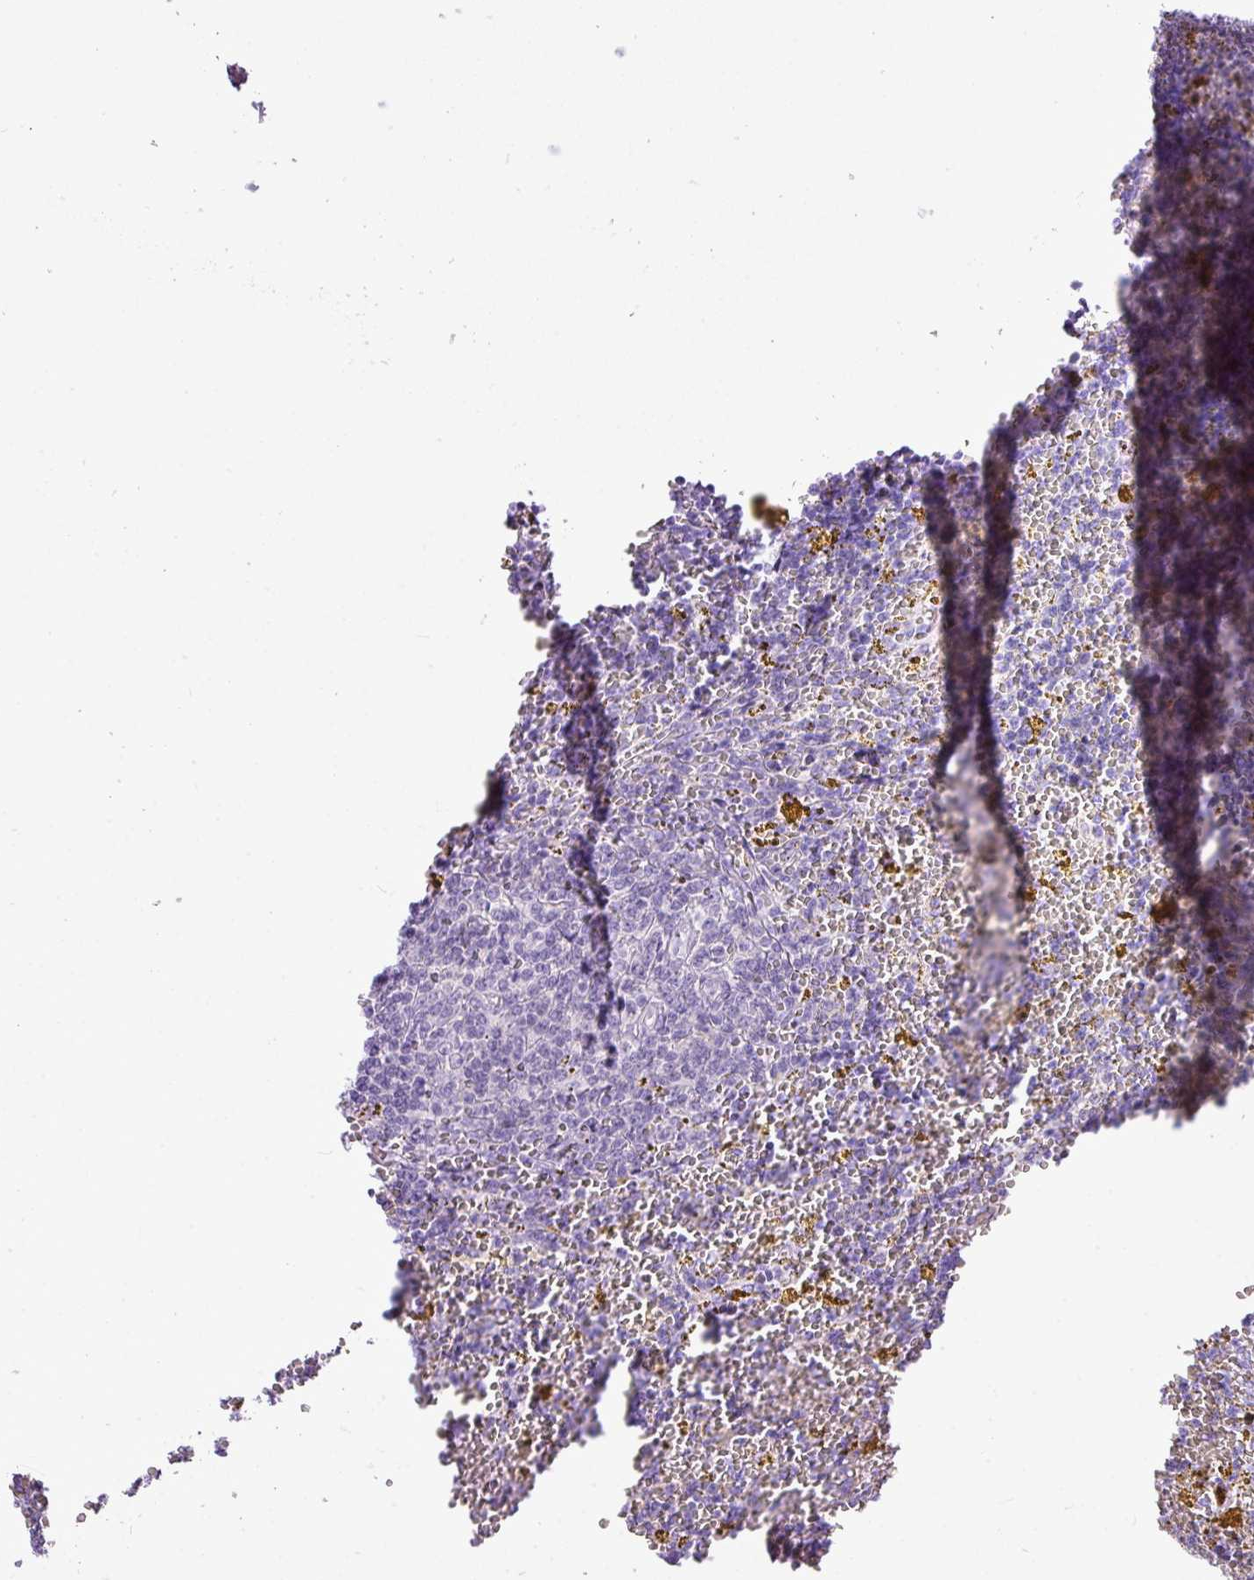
{"staining": {"intensity": "negative", "quantity": "none", "location": "none"}, "tissue": "lymphoma", "cell_type": "Tumor cells", "image_type": "cancer", "snomed": [{"axis": "morphology", "description": "Malignant lymphoma, non-Hodgkin's type, Low grade"}, {"axis": "topography", "description": "Spleen"}, {"axis": "topography", "description": "Lymph node"}], "caption": "High power microscopy histopathology image of an immunohistochemistry photomicrograph of low-grade malignant lymphoma, non-Hodgkin's type, revealing no significant expression in tumor cells.", "gene": "RBMXL2", "patient": {"sex": "female", "age": 66}}